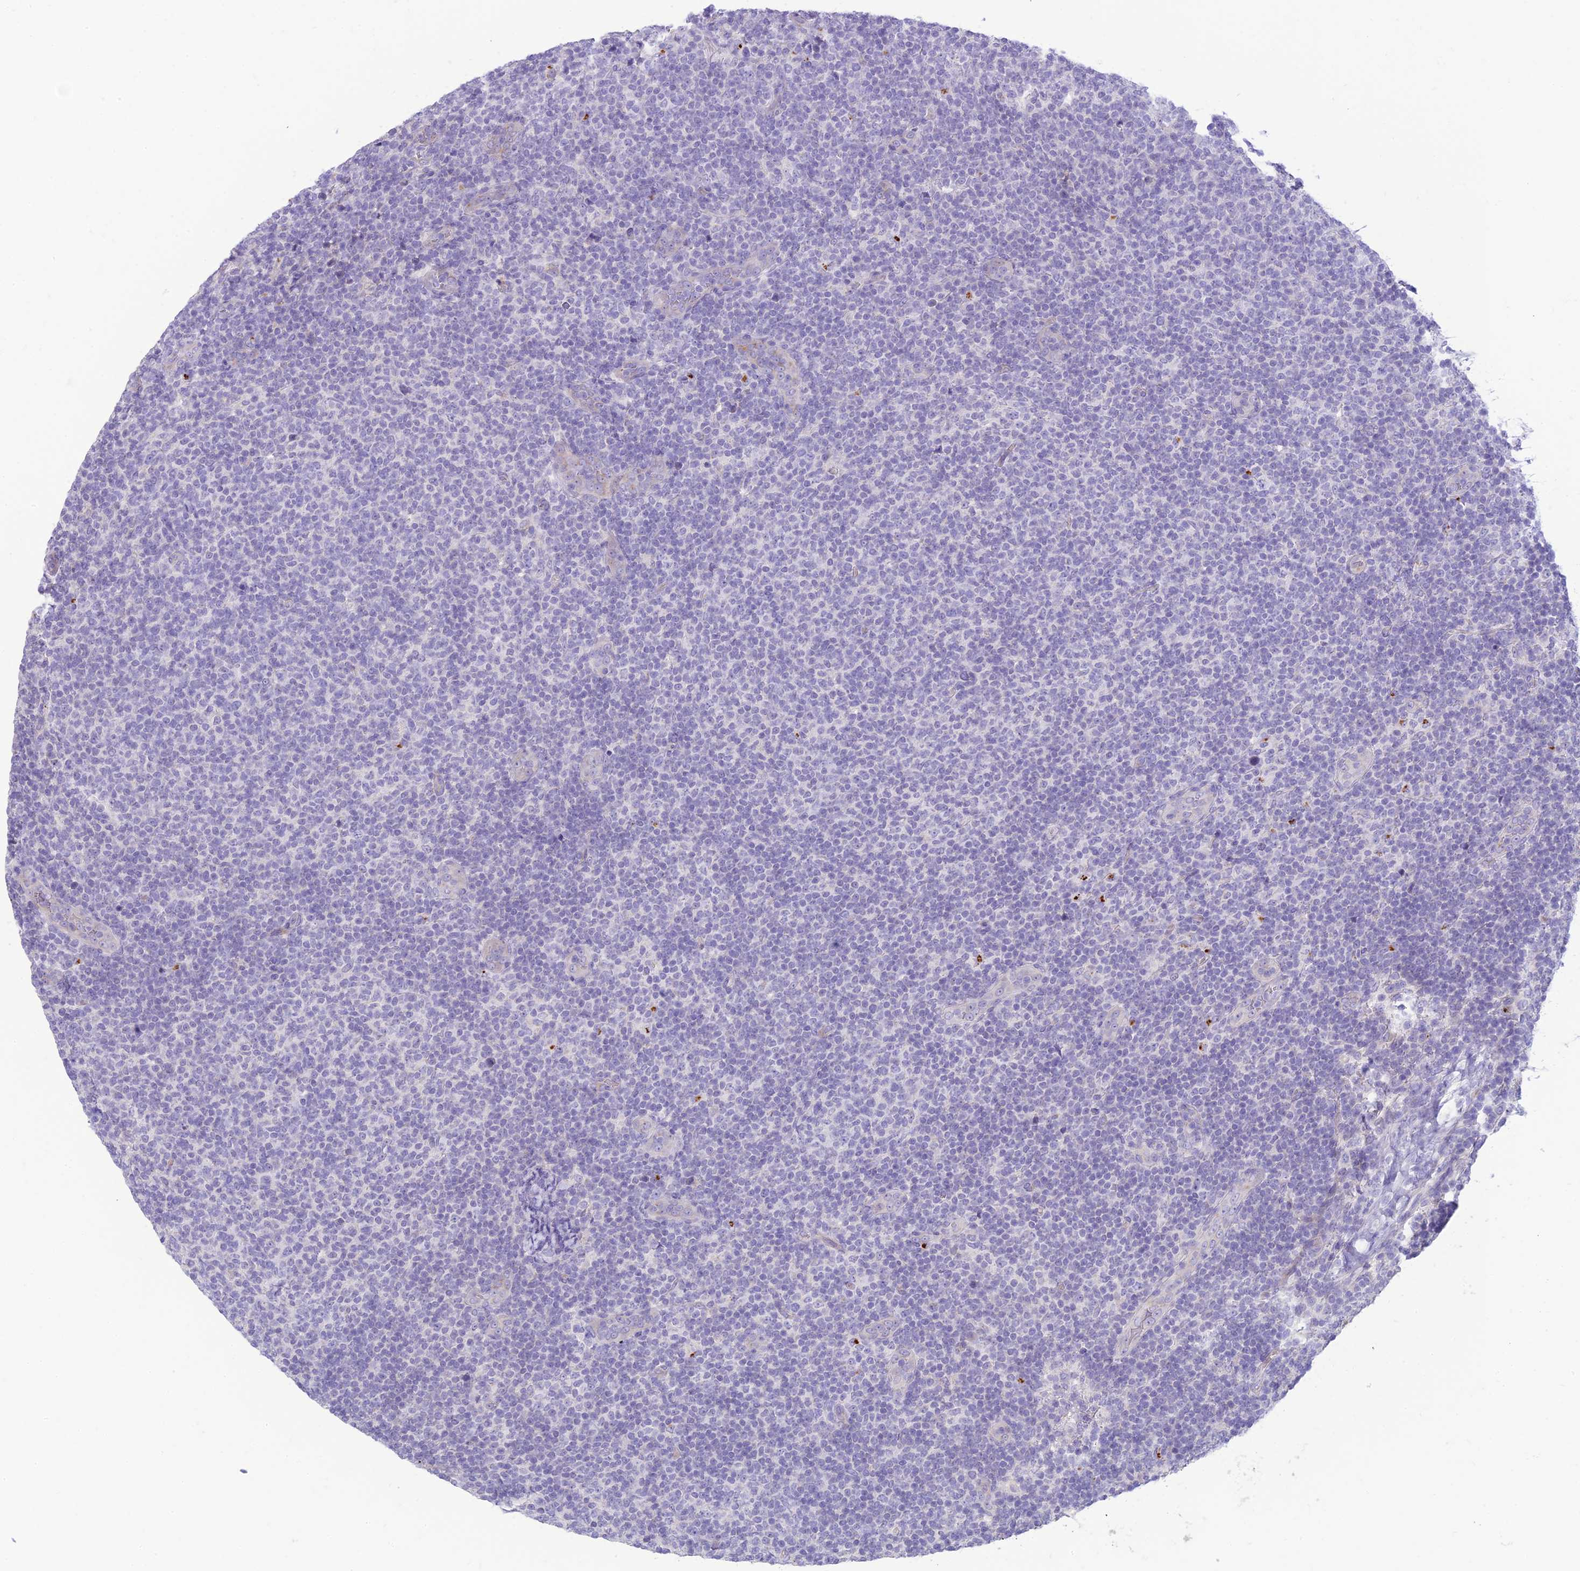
{"staining": {"intensity": "negative", "quantity": "none", "location": "none"}, "tissue": "lymphoma", "cell_type": "Tumor cells", "image_type": "cancer", "snomed": [{"axis": "morphology", "description": "Malignant lymphoma, non-Hodgkin's type, Low grade"}, {"axis": "topography", "description": "Lymph node"}], "caption": "Immunohistochemistry (IHC) image of human lymphoma stained for a protein (brown), which demonstrates no expression in tumor cells. The staining was performed using DAB (3,3'-diaminobenzidine) to visualize the protein expression in brown, while the nuclei were stained in blue with hematoxylin (Magnification: 20x).", "gene": "DHDH", "patient": {"sex": "male", "age": 66}}